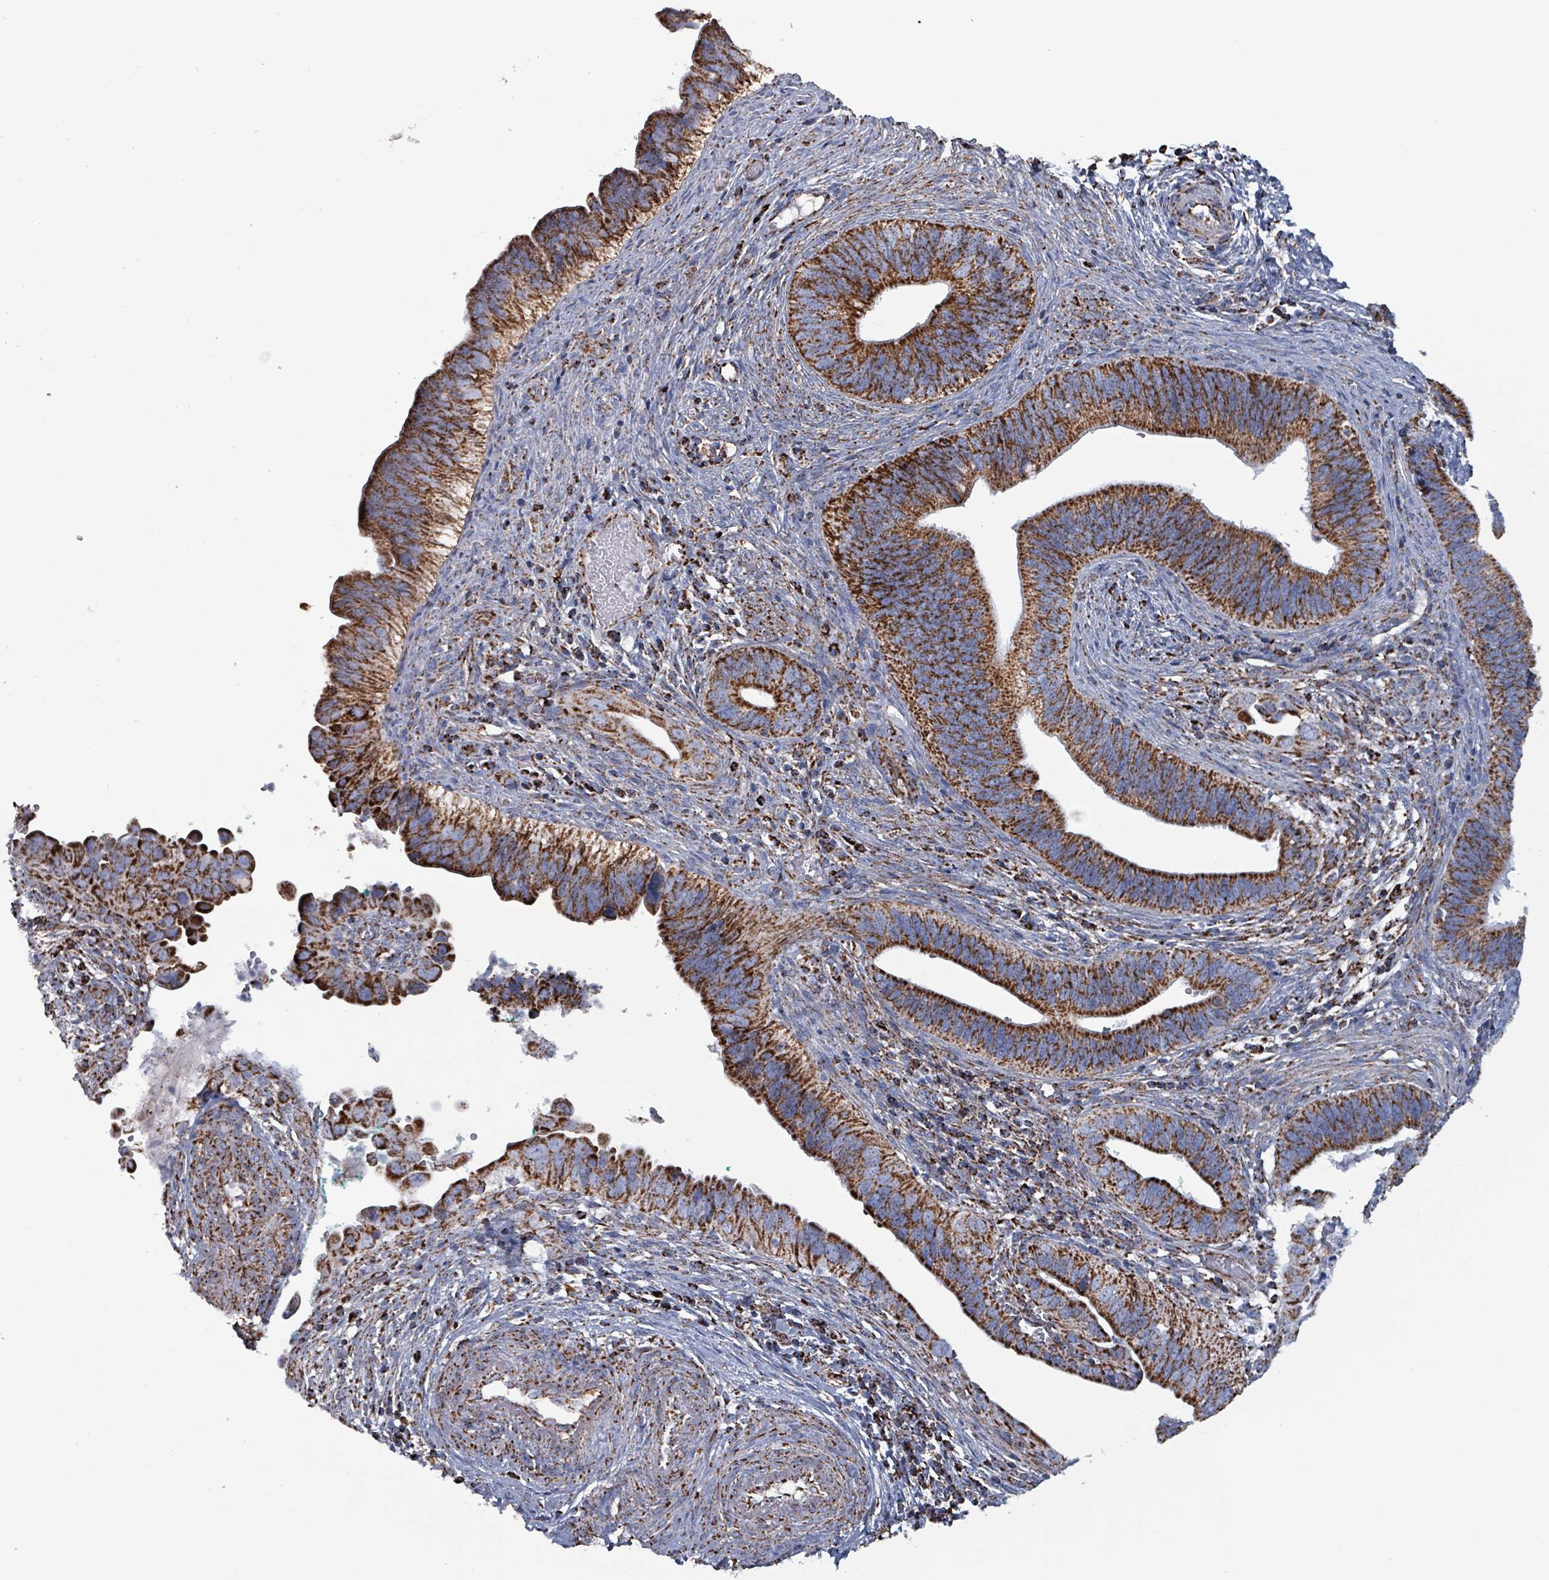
{"staining": {"intensity": "strong", "quantity": ">75%", "location": "cytoplasmic/membranous"}, "tissue": "cervical cancer", "cell_type": "Tumor cells", "image_type": "cancer", "snomed": [{"axis": "morphology", "description": "Adenocarcinoma, NOS"}, {"axis": "topography", "description": "Cervix"}], "caption": "Immunohistochemical staining of cervical adenocarcinoma displays high levels of strong cytoplasmic/membranous protein expression in about >75% of tumor cells.", "gene": "IDH3B", "patient": {"sex": "female", "age": 42}}